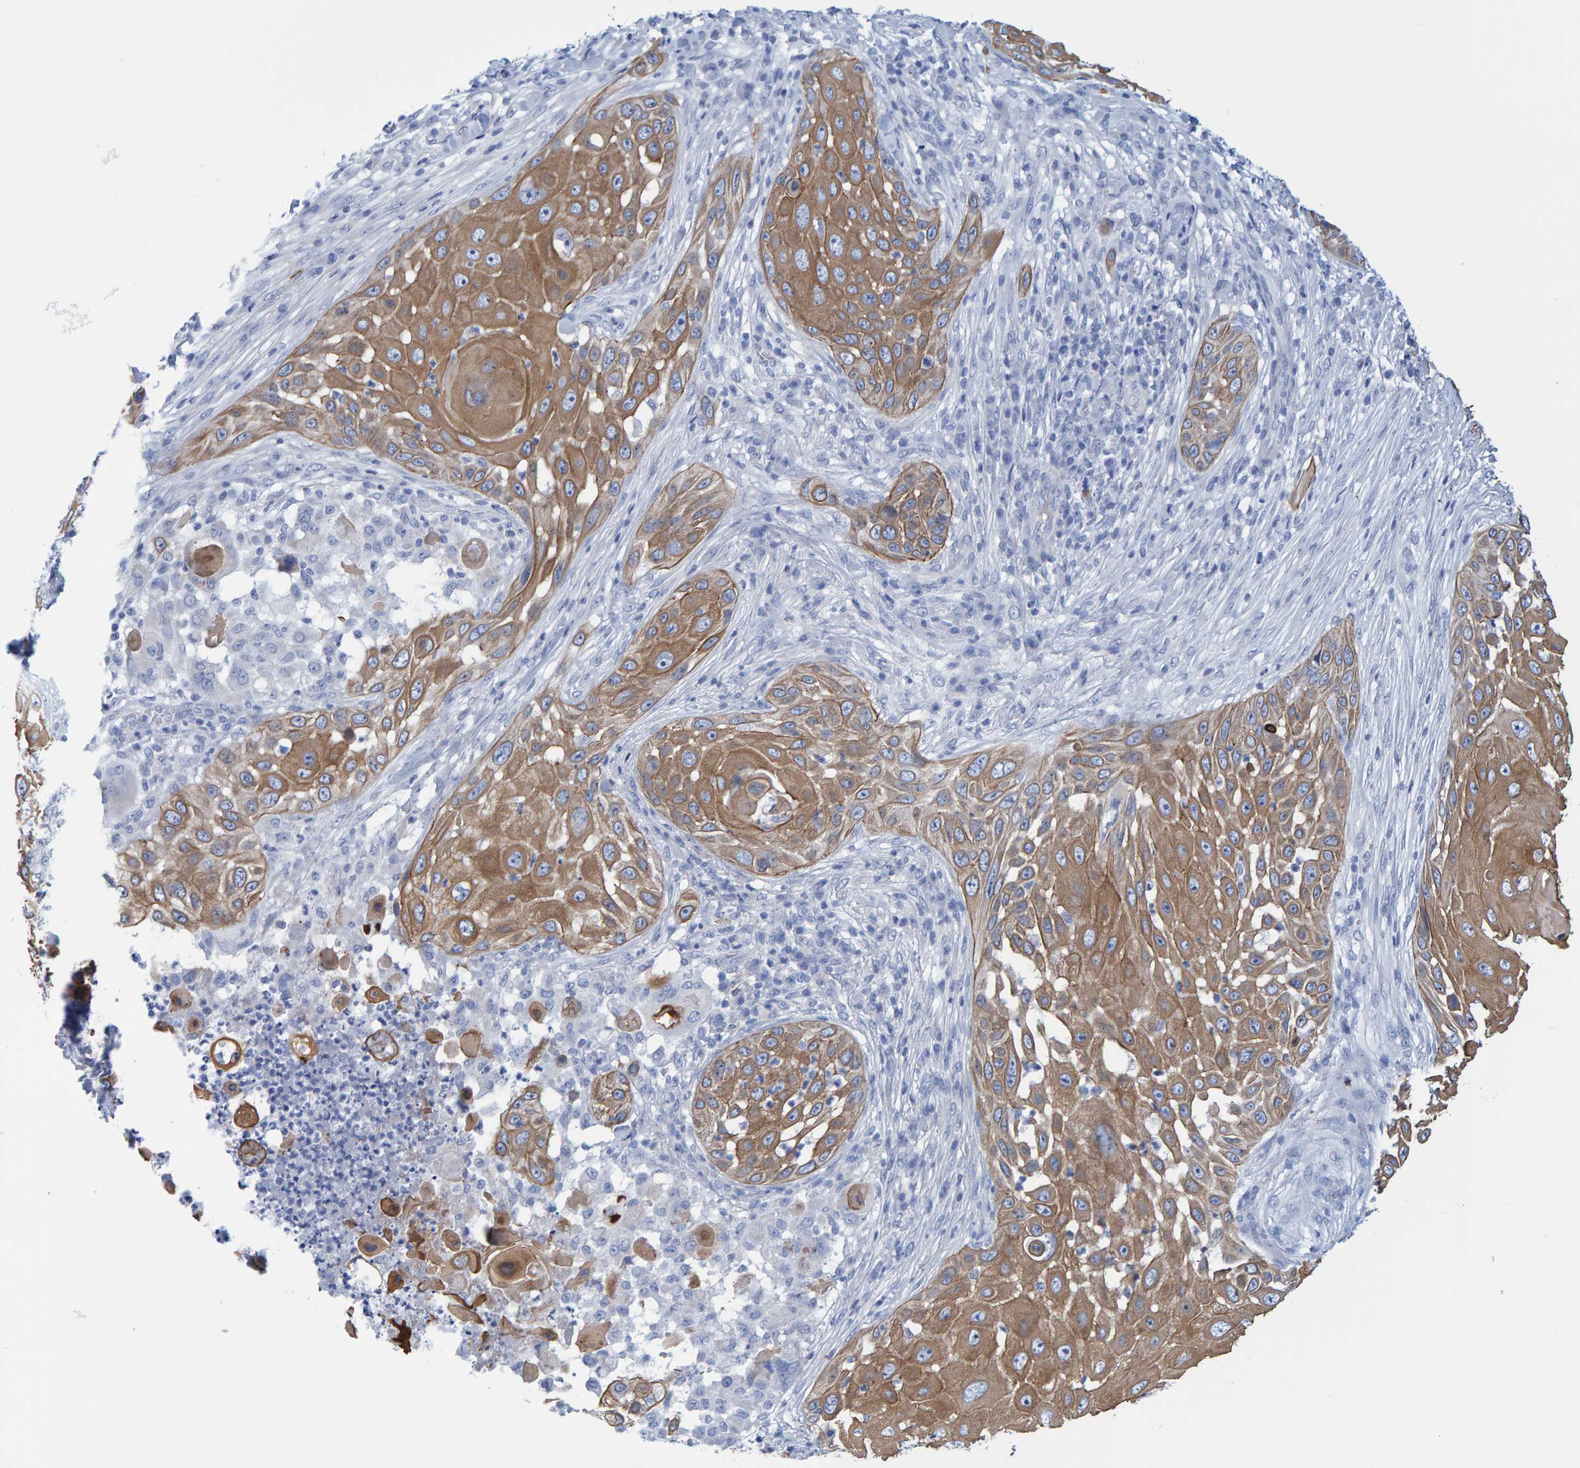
{"staining": {"intensity": "moderate", "quantity": ">75%", "location": "cytoplasmic/membranous"}, "tissue": "skin cancer", "cell_type": "Tumor cells", "image_type": "cancer", "snomed": [{"axis": "morphology", "description": "Squamous cell carcinoma, NOS"}, {"axis": "topography", "description": "Skin"}], "caption": "Tumor cells demonstrate moderate cytoplasmic/membranous positivity in approximately >75% of cells in skin cancer.", "gene": "JAKMIP3", "patient": {"sex": "female", "age": 44}}